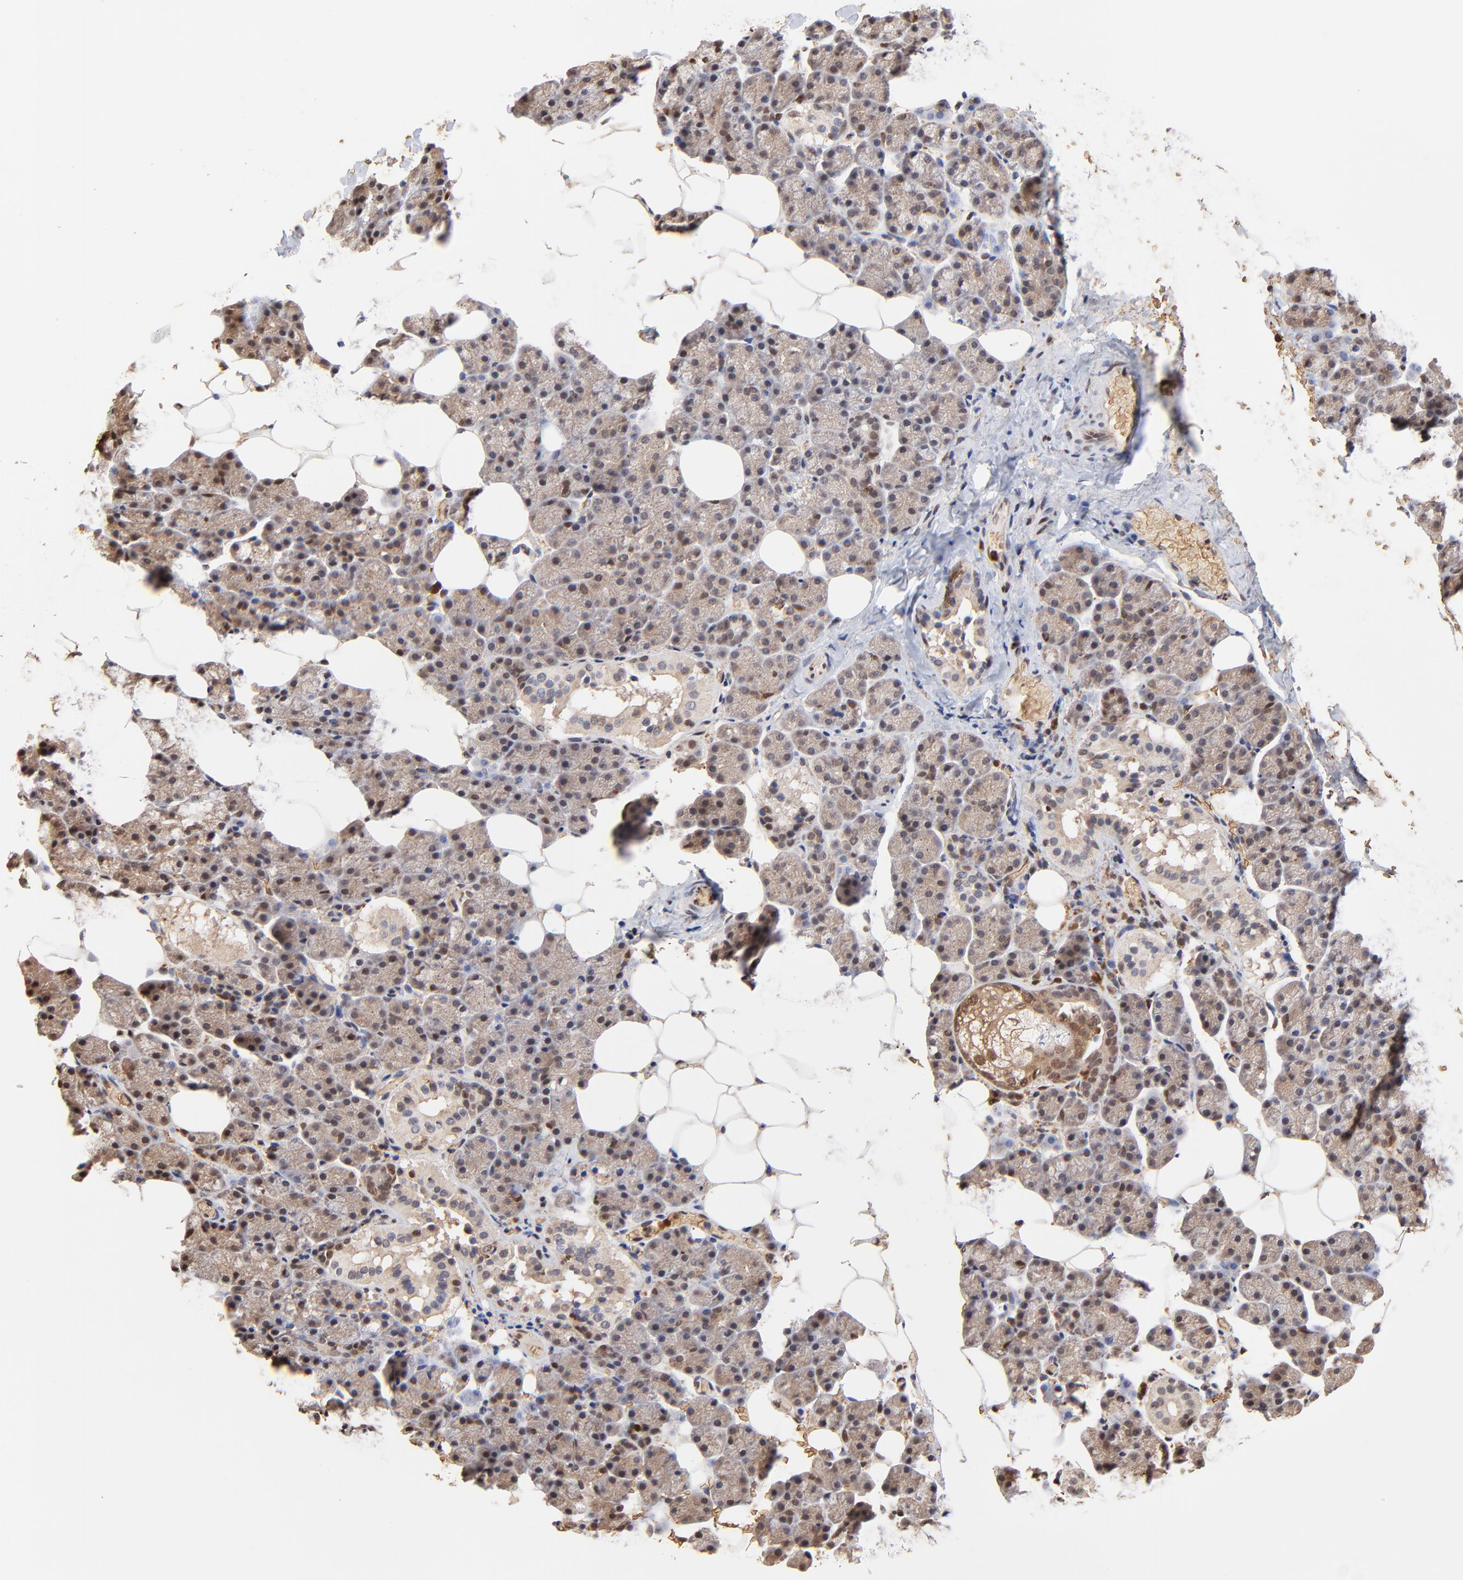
{"staining": {"intensity": "weak", "quantity": "<25%", "location": "cytoplasmic/membranous,nuclear"}, "tissue": "salivary gland", "cell_type": "Glandular cells", "image_type": "normal", "snomed": [{"axis": "morphology", "description": "Normal tissue, NOS"}, {"axis": "topography", "description": "Lymph node"}, {"axis": "topography", "description": "Salivary gland"}], "caption": "Photomicrograph shows no protein staining in glandular cells of normal salivary gland.", "gene": "CASP1", "patient": {"sex": "male", "age": 8}}